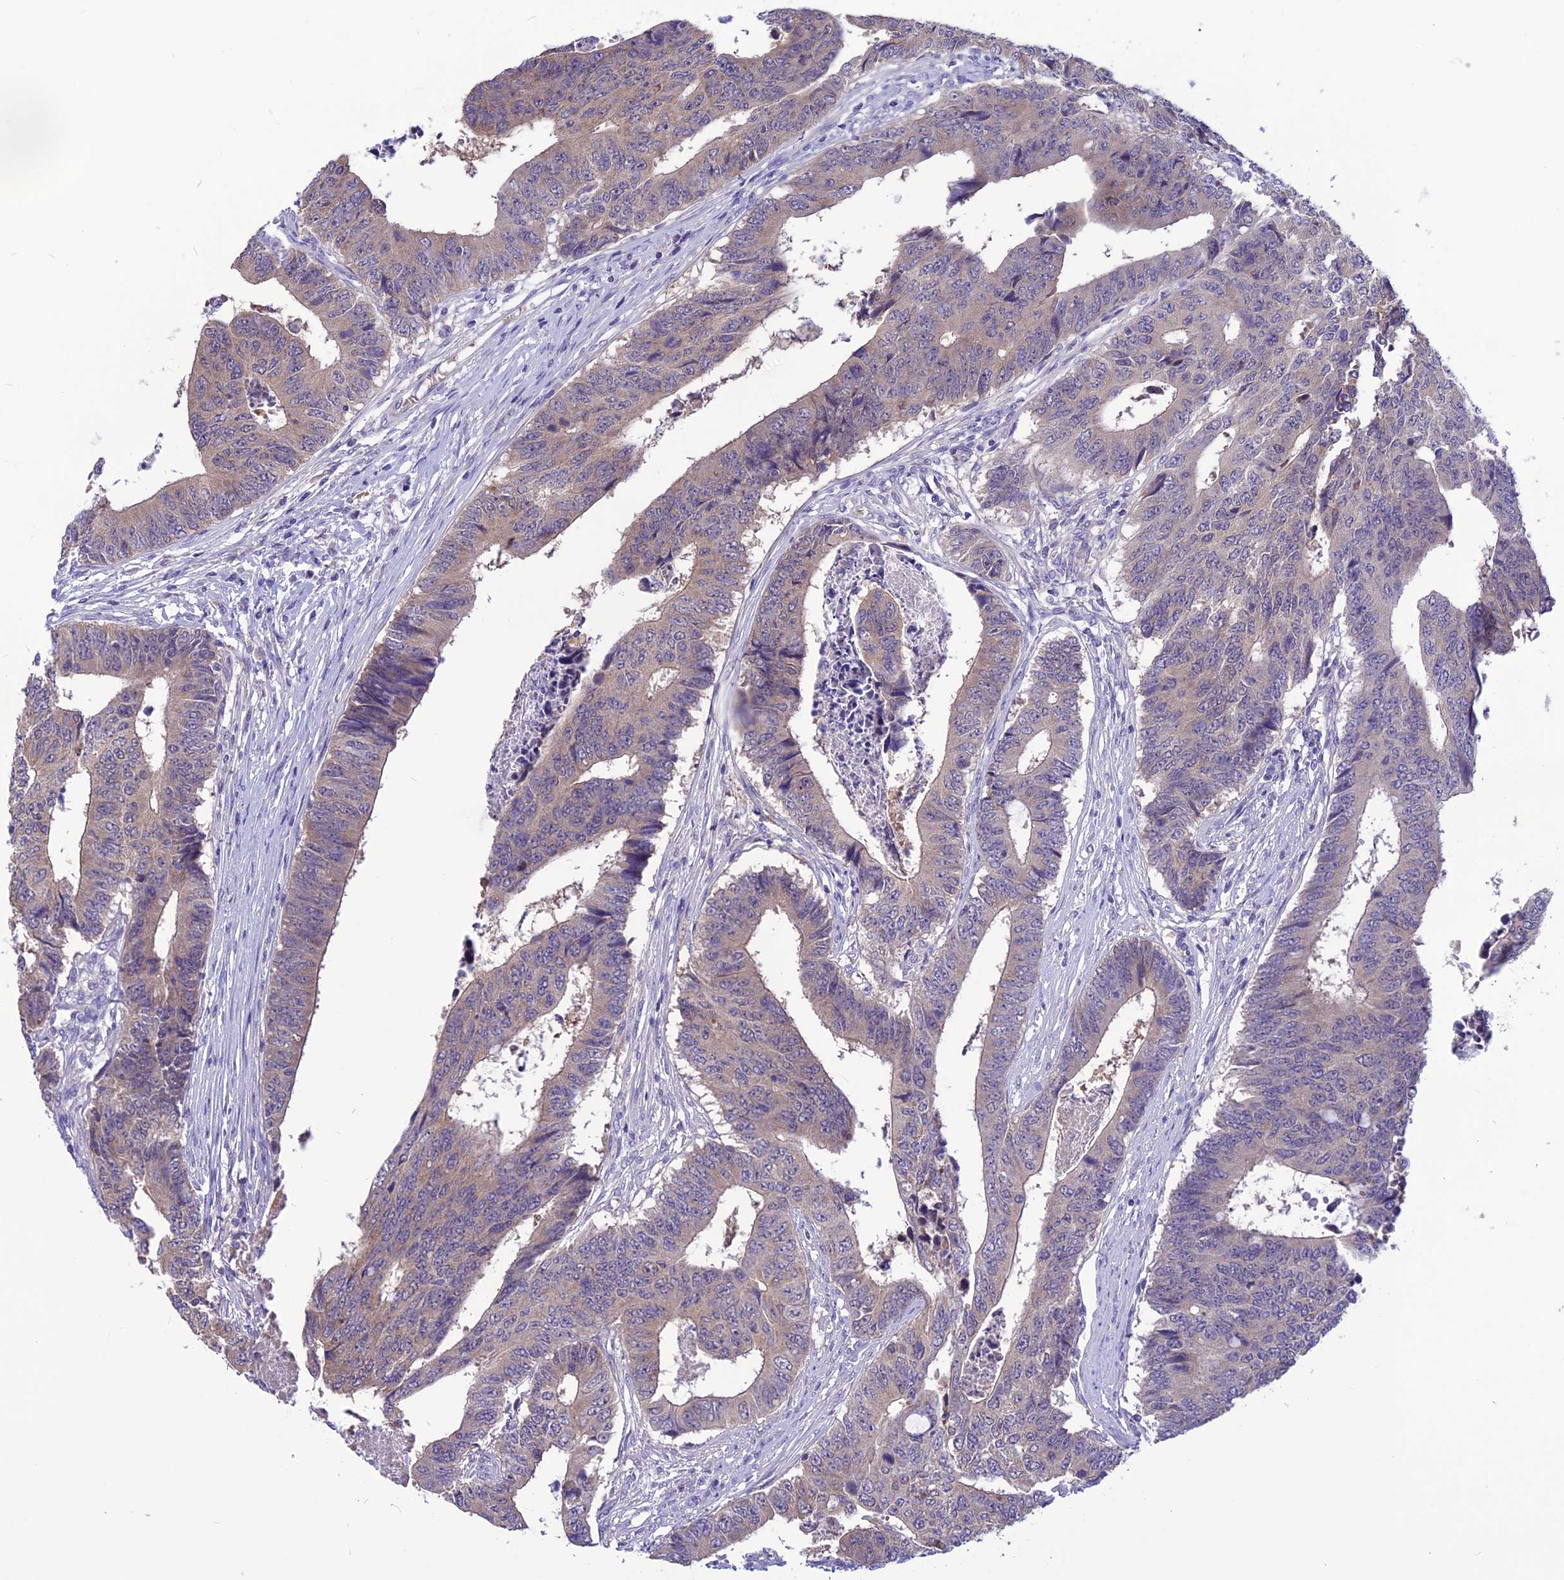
{"staining": {"intensity": "weak", "quantity": "25%-75%", "location": "cytoplasmic/membranous"}, "tissue": "colorectal cancer", "cell_type": "Tumor cells", "image_type": "cancer", "snomed": [{"axis": "morphology", "description": "Adenocarcinoma, NOS"}, {"axis": "topography", "description": "Rectum"}], "caption": "This photomicrograph demonstrates immunohistochemistry staining of colorectal cancer (adenocarcinoma), with low weak cytoplasmic/membranous positivity in about 25%-75% of tumor cells.", "gene": "PSMF1", "patient": {"sex": "male", "age": 84}}